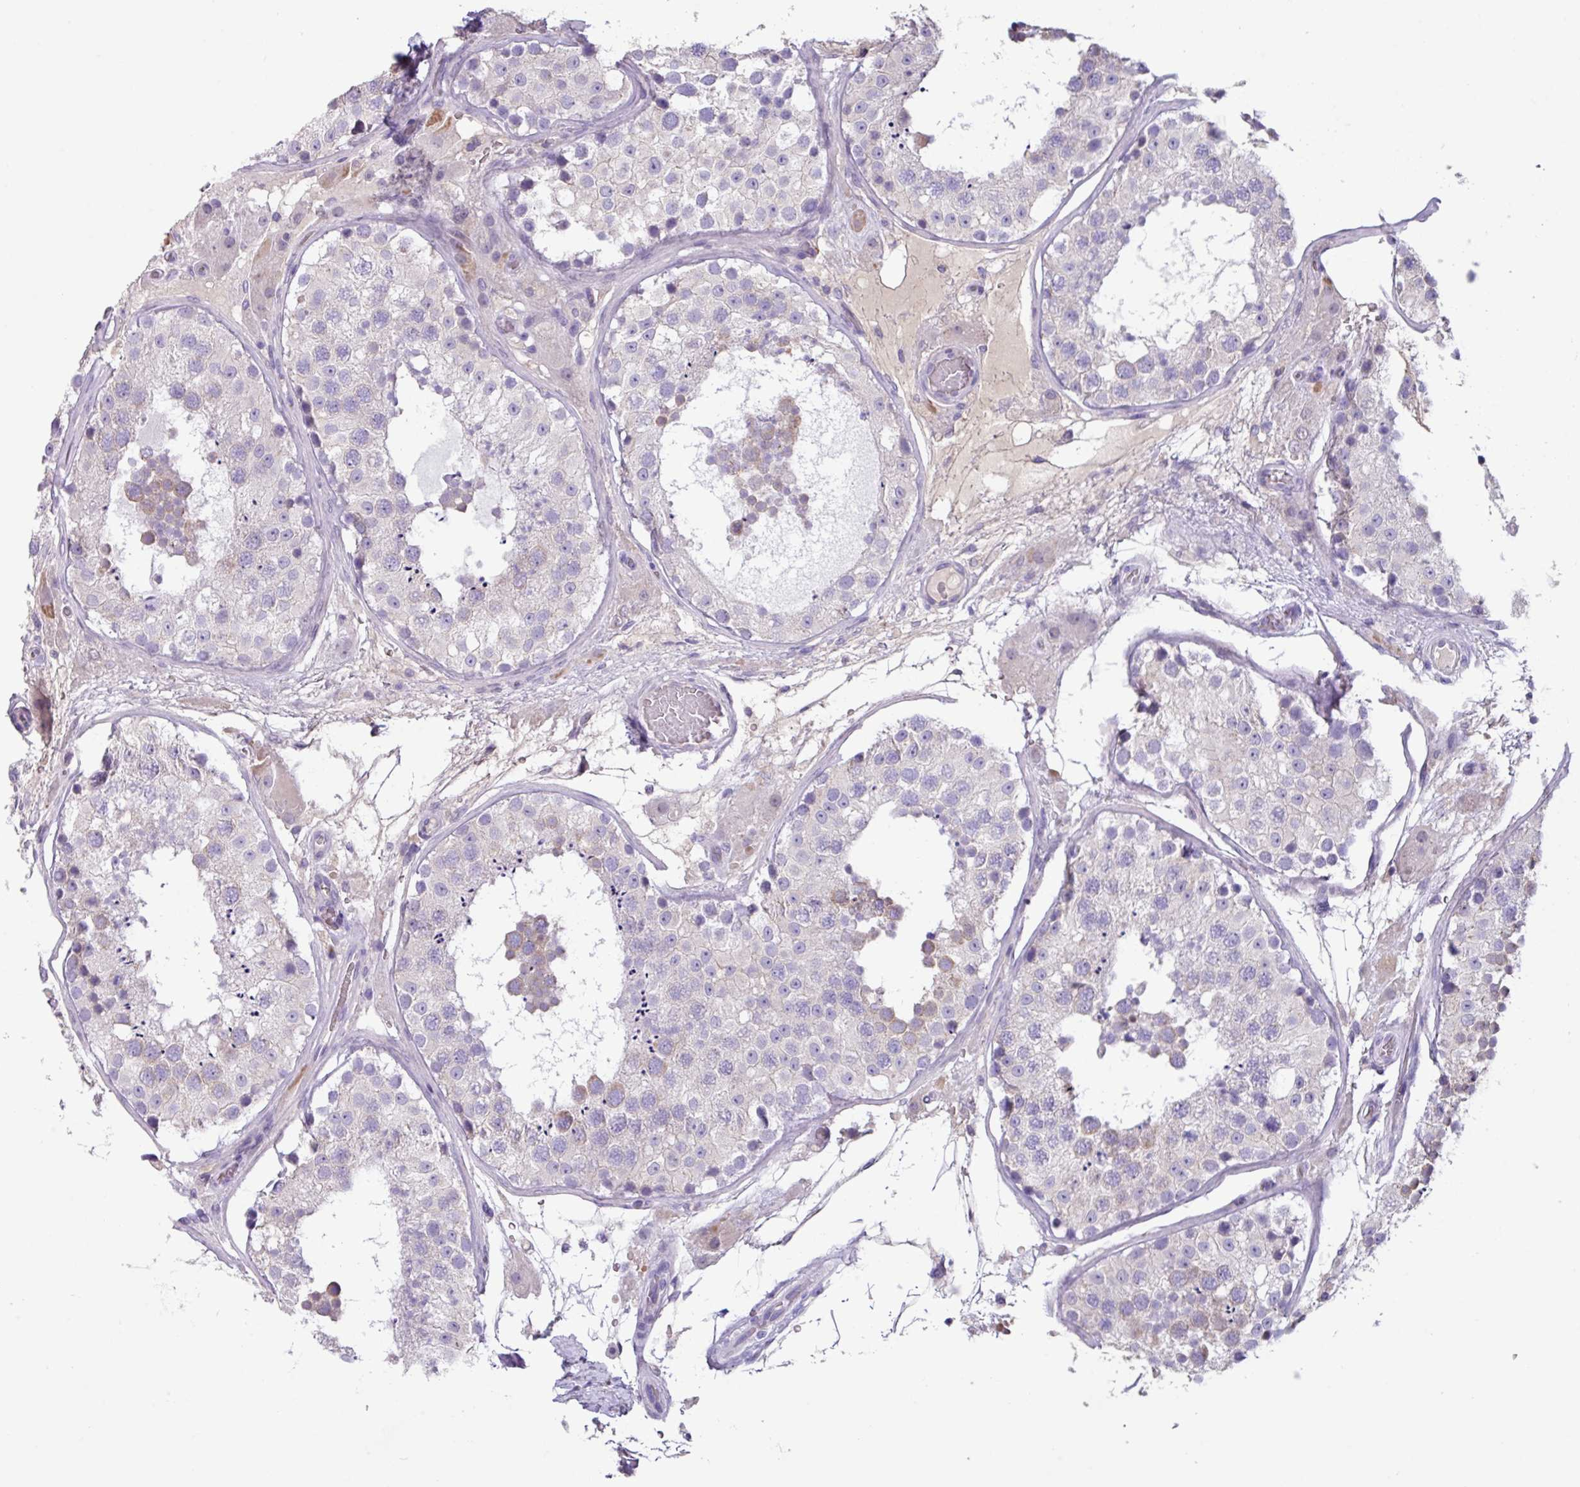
{"staining": {"intensity": "moderate", "quantity": "<25%", "location": "cytoplasmic/membranous"}, "tissue": "testis", "cell_type": "Cells in seminiferous ducts", "image_type": "normal", "snomed": [{"axis": "morphology", "description": "Normal tissue, NOS"}, {"axis": "topography", "description": "Testis"}], "caption": "The immunohistochemical stain highlights moderate cytoplasmic/membranous staining in cells in seminiferous ducts of normal testis. (IHC, brightfield microscopy, high magnification).", "gene": "ZNF524", "patient": {"sex": "male", "age": 26}}